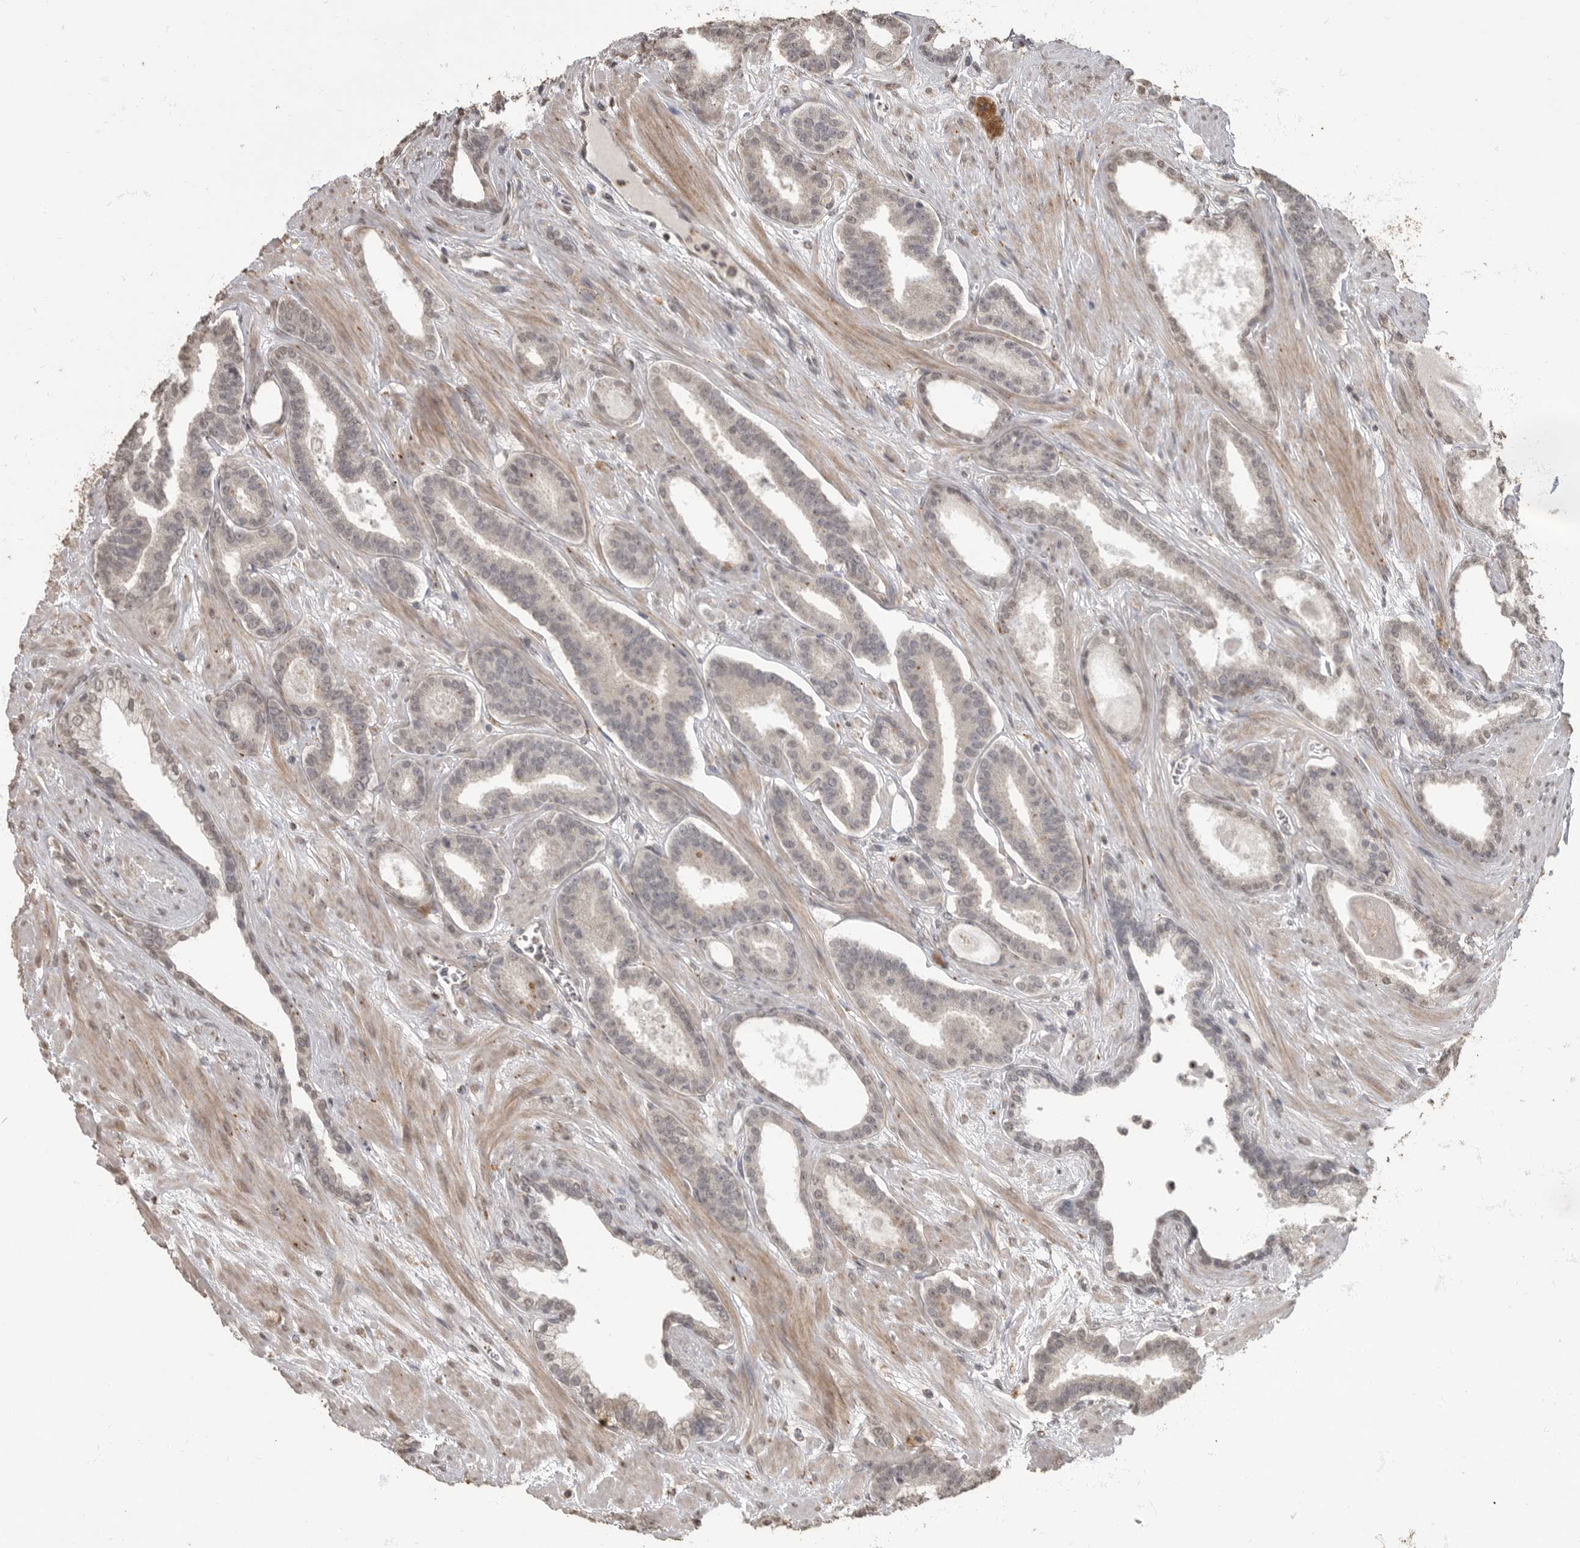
{"staining": {"intensity": "negative", "quantity": "none", "location": "none"}, "tissue": "prostate cancer", "cell_type": "Tumor cells", "image_type": "cancer", "snomed": [{"axis": "morphology", "description": "Adenocarcinoma, Low grade"}, {"axis": "topography", "description": "Prostate"}], "caption": "An IHC histopathology image of prostate cancer is shown. There is no staining in tumor cells of prostate cancer. The staining is performed using DAB (3,3'-diaminobenzidine) brown chromogen with nuclei counter-stained in using hematoxylin.", "gene": "MAFG", "patient": {"sex": "male", "age": 70}}